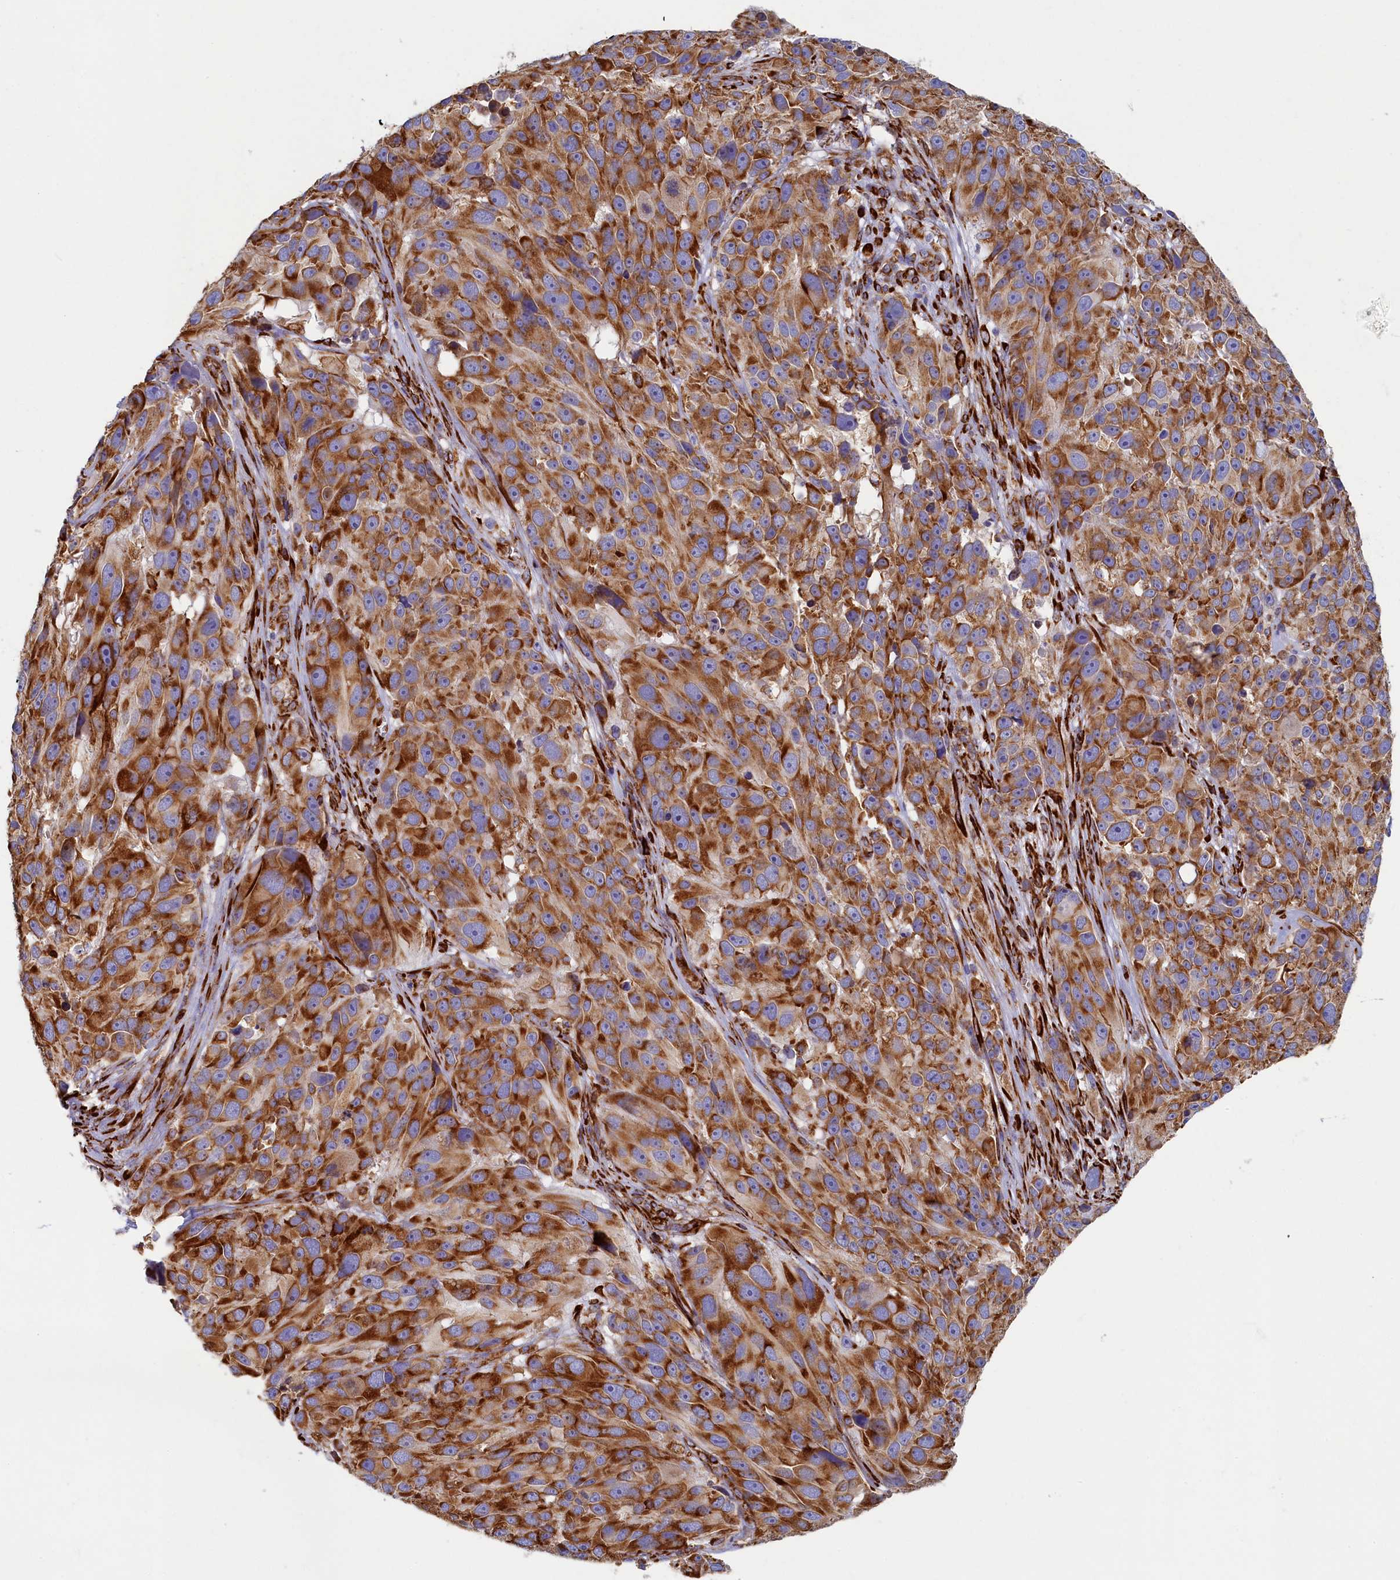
{"staining": {"intensity": "strong", "quantity": ">75%", "location": "cytoplasmic/membranous"}, "tissue": "melanoma", "cell_type": "Tumor cells", "image_type": "cancer", "snomed": [{"axis": "morphology", "description": "Malignant melanoma, NOS"}, {"axis": "topography", "description": "Skin"}], "caption": "Immunohistochemistry (IHC) micrograph of human melanoma stained for a protein (brown), which shows high levels of strong cytoplasmic/membranous staining in approximately >75% of tumor cells.", "gene": "TMEM18", "patient": {"sex": "male", "age": 84}}